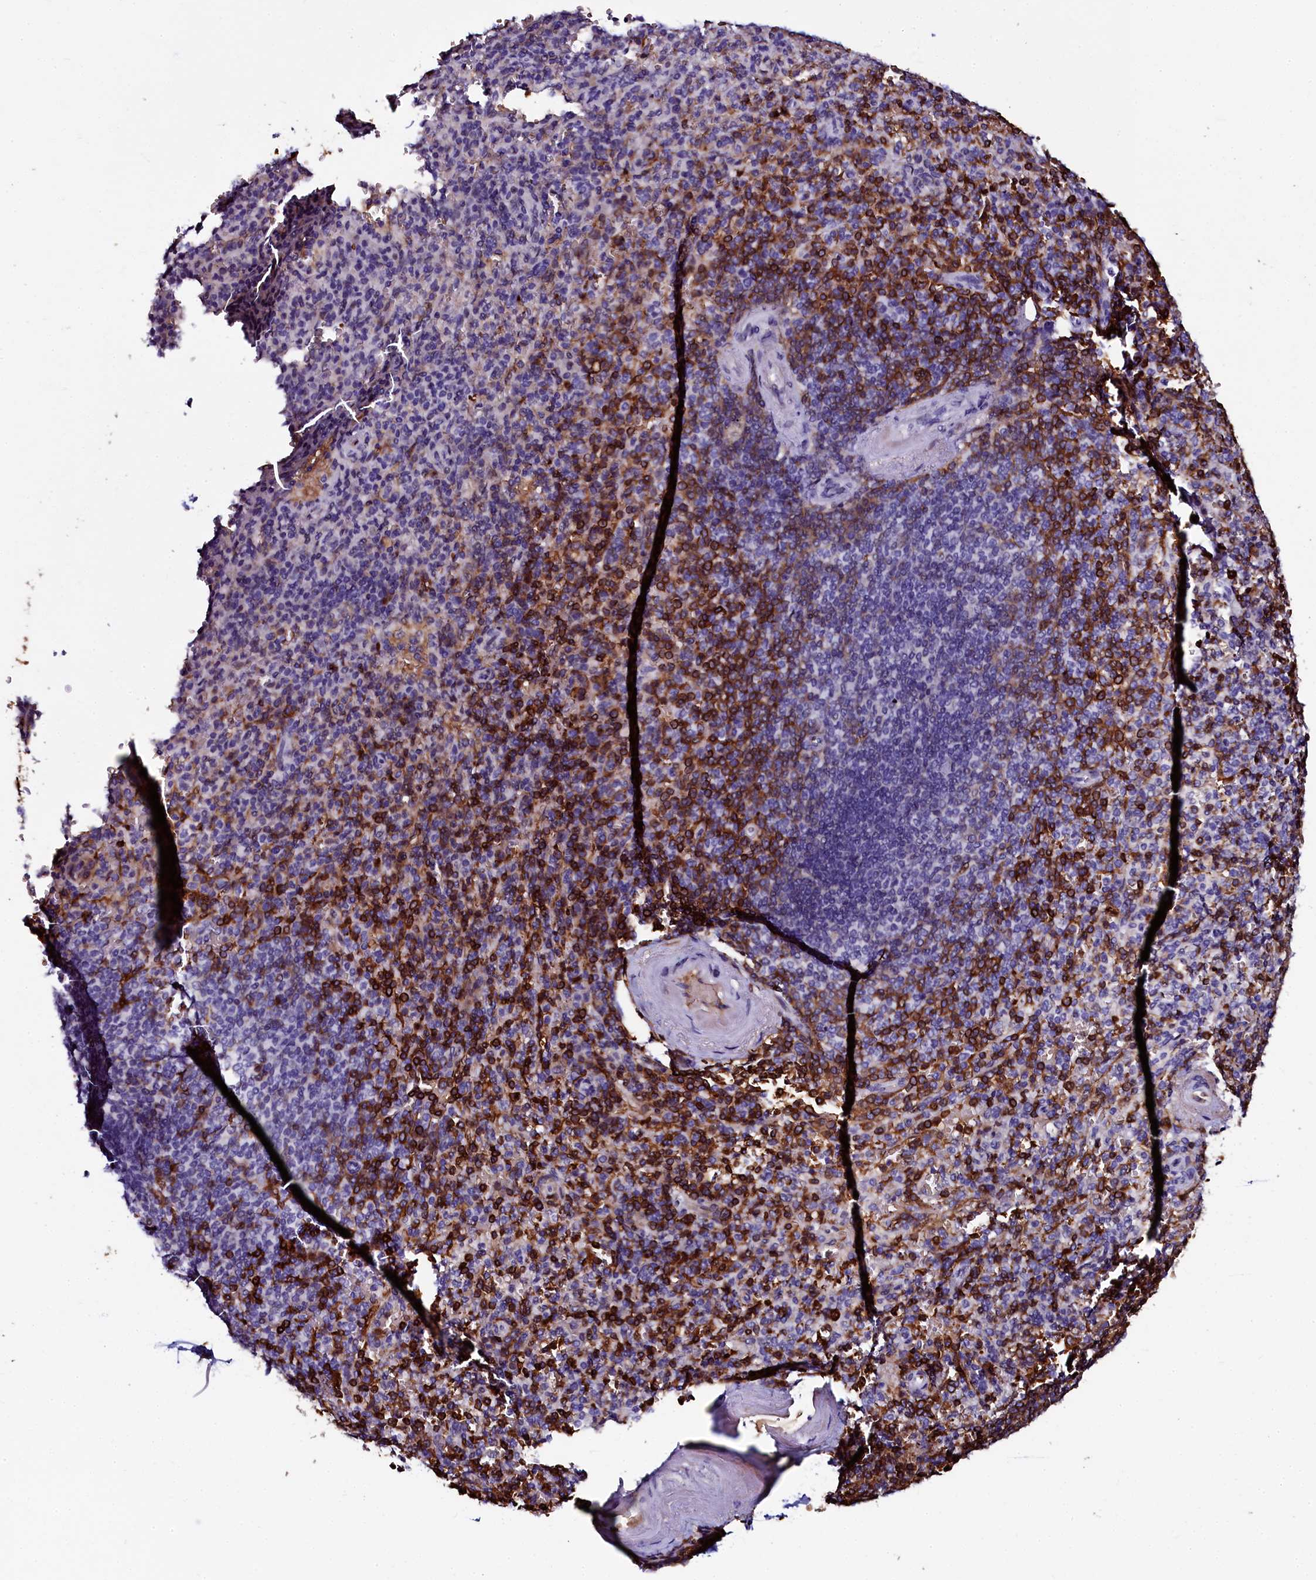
{"staining": {"intensity": "strong", "quantity": "25%-75%", "location": "cytoplasmic/membranous"}, "tissue": "spleen", "cell_type": "Cells in red pulp", "image_type": "normal", "snomed": [{"axis": "morphology", "description": "Normal tissue, NOS"}, {"axis": "topography", "description": "Spleen"}], "caption": "Immunohistochemical staining of unremarkable spleen reveals high levels of strong cytoplasmic/membranous positivity in about 25%-75% of cells in red pulp.", "gene": "CTDSPL2", "patient": {"sex": "male", "age": 82}}